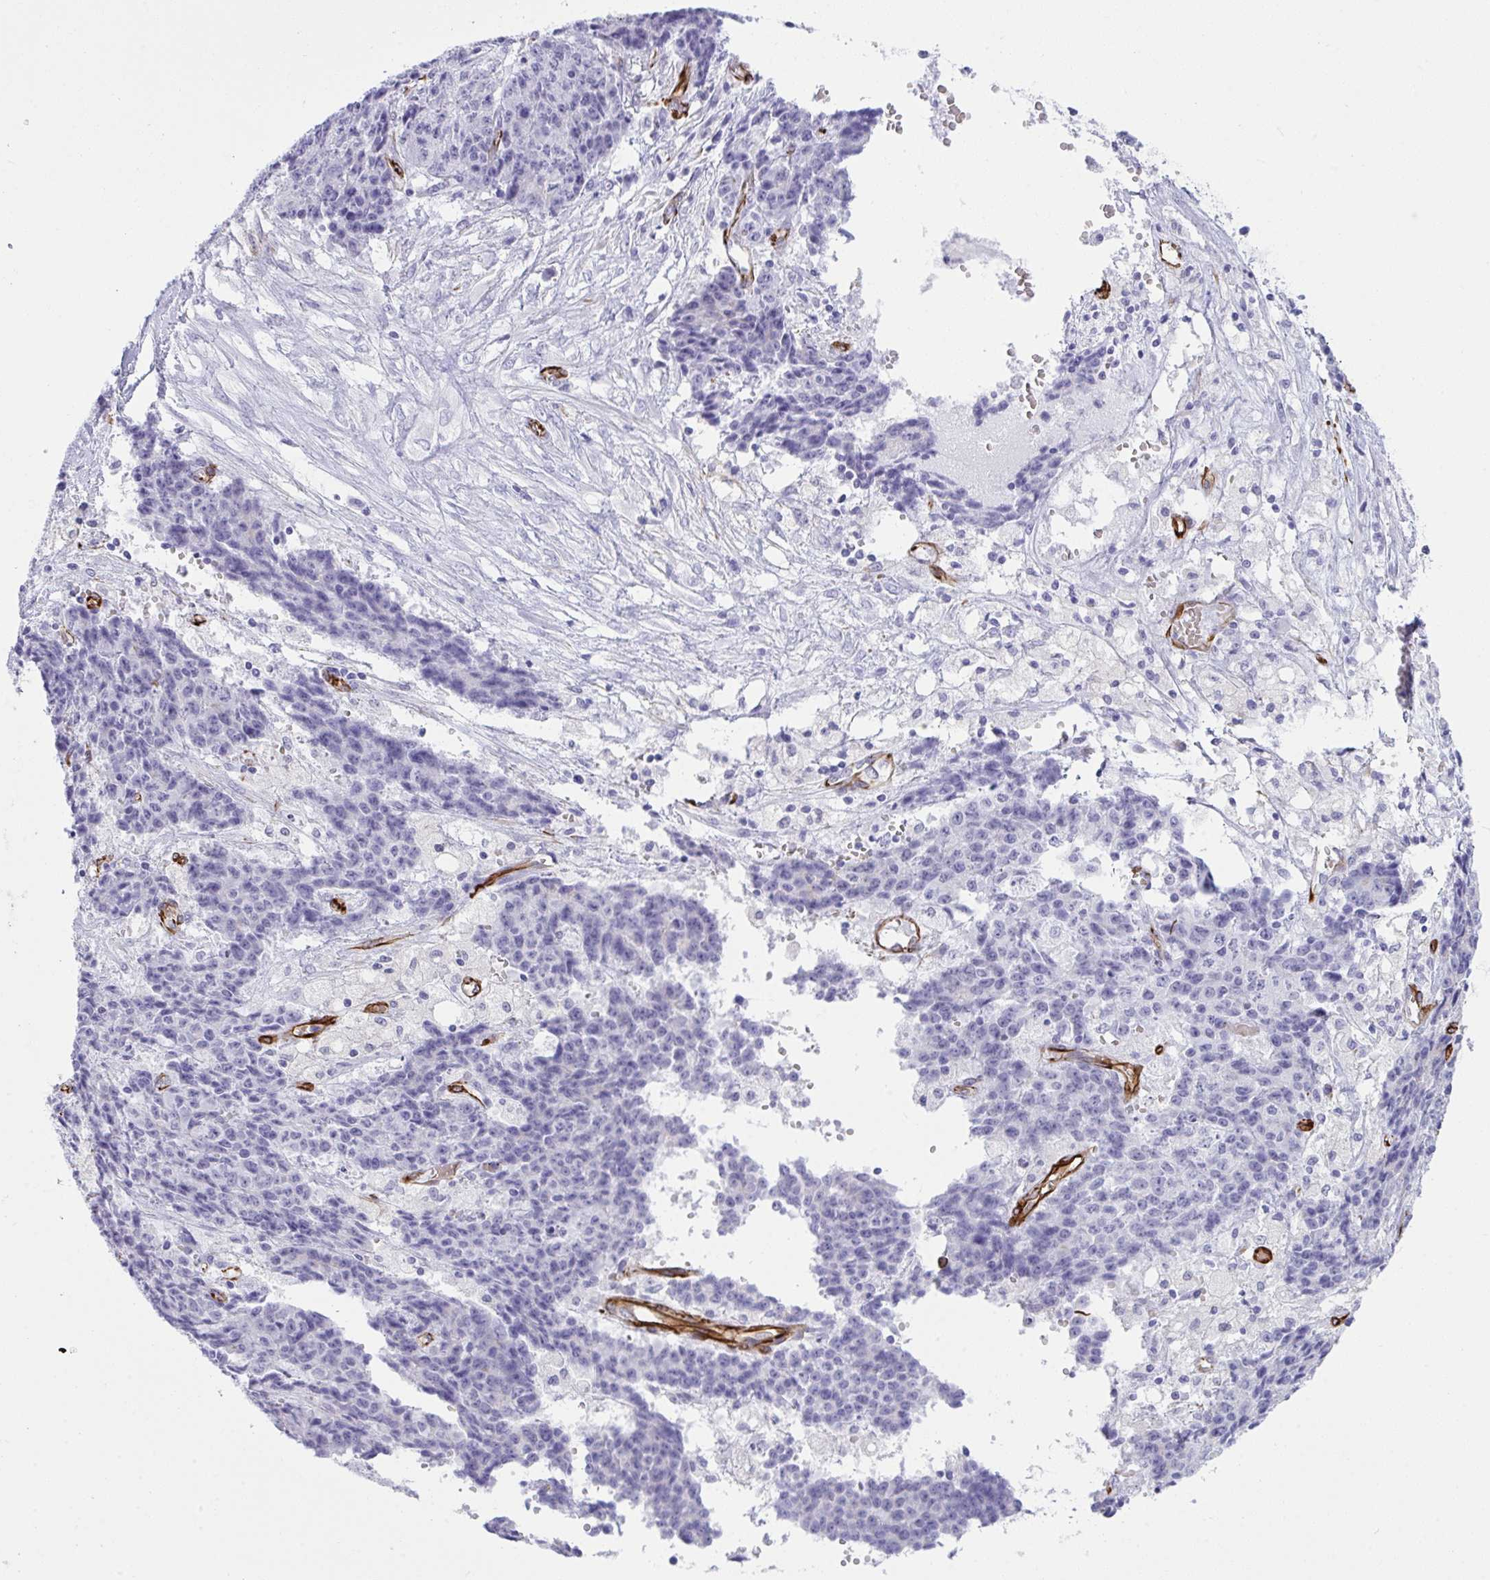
{"staining": {"intensity": "negative", "quantity": "none", "location": "none"}, "tissue": "ovarian cancer", "cell_type": "Tumor cells", "image_type": "cancer", "snomed": [{"axis": "morphology", "description": "Carcinoma, endometroid"}, {"axis": "topography", "description": "Ovary"}], "caption": "The photomicrograph reveals no staining of tumor cells in ovarian cancer (endometroid carcinoma).", "gene": "SLC35B1", "patient": {"sex": "female", "age": 42}}